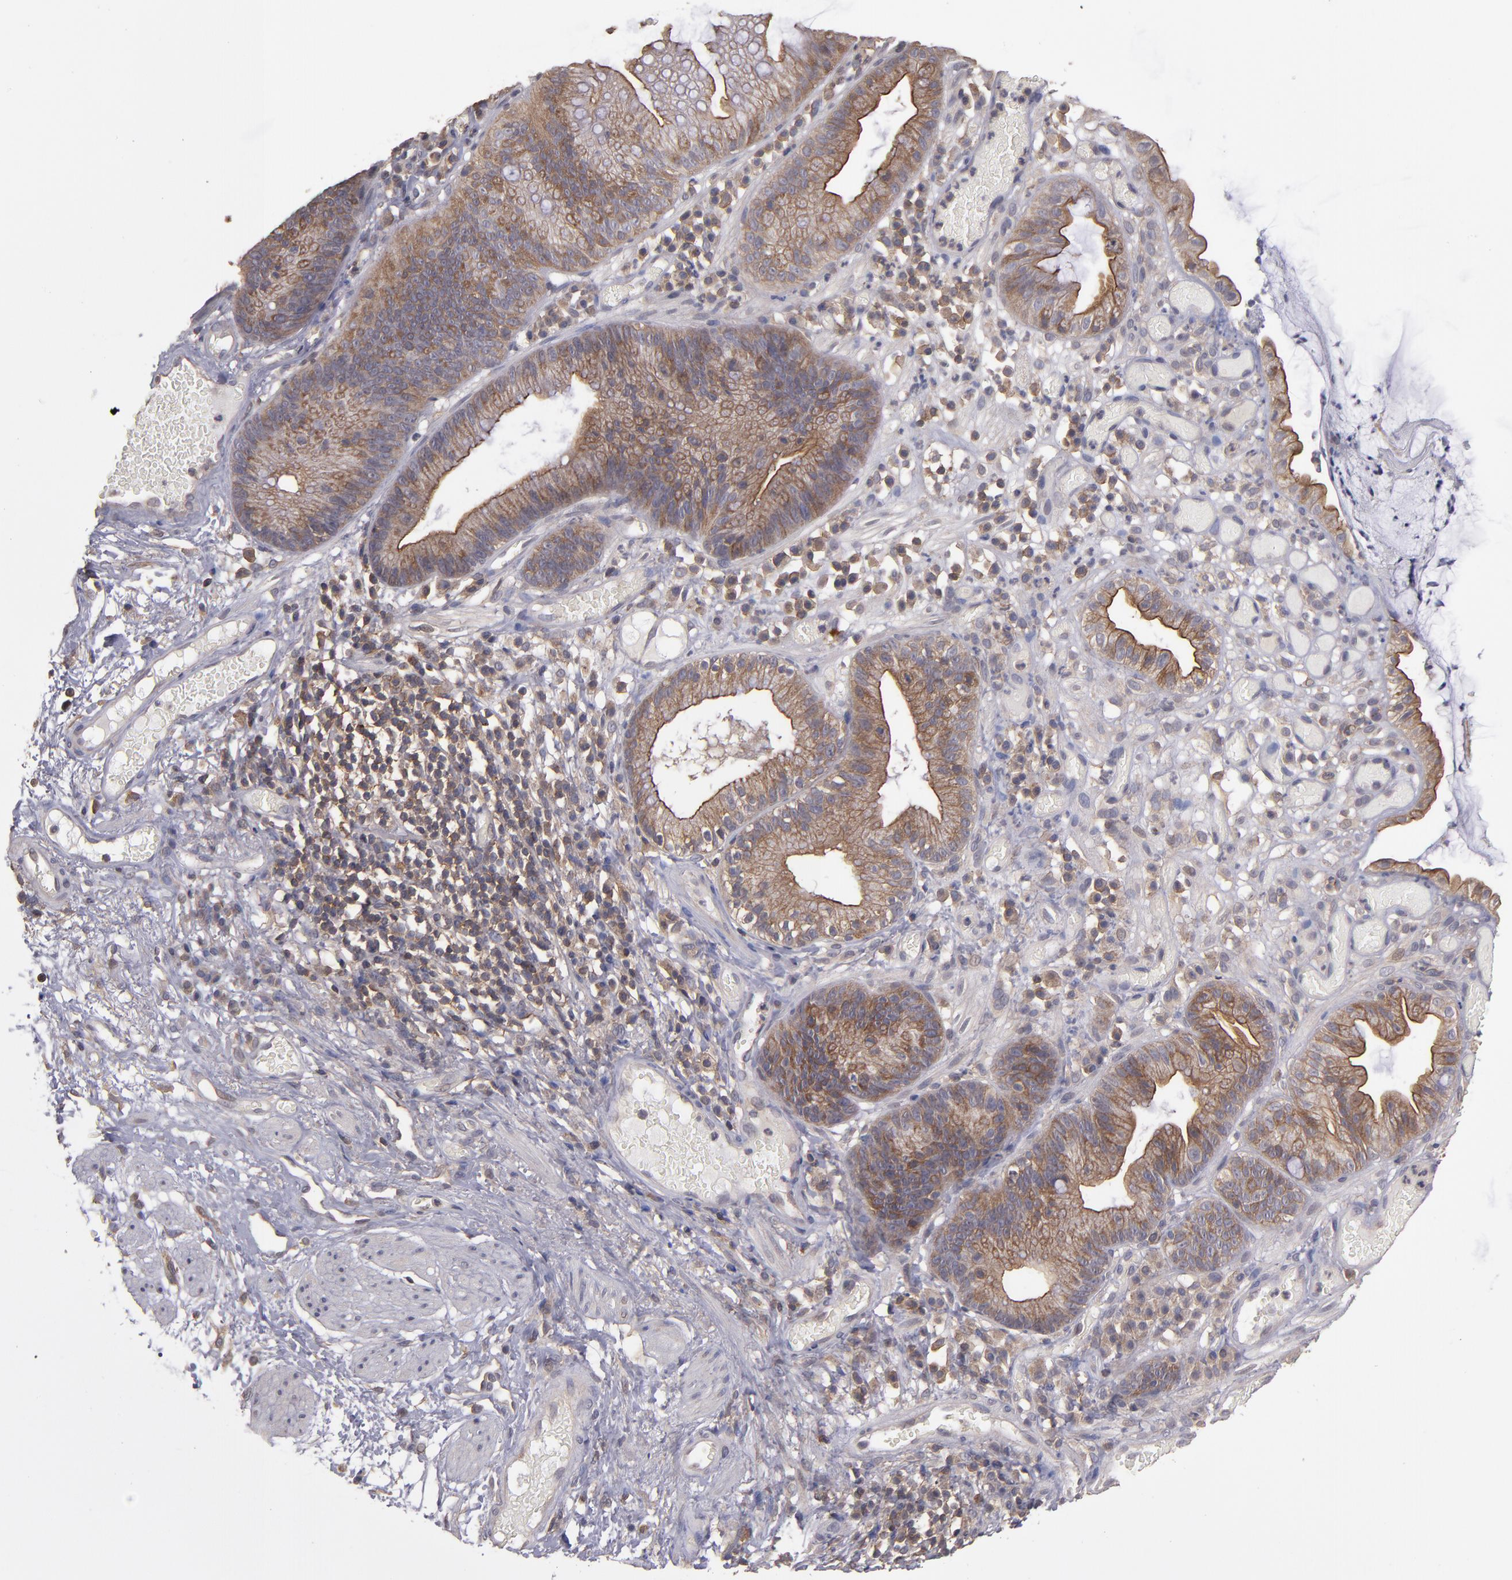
{"staining": {"intensity": "strong", "quantity": ">75%", "location": "cytoplasmic/membranous"}, "tissue": "skin", "cell_type": "Epidermal cells", "image_type": "normal", "snomed": [{"axis": "morphology", "description": "Normal tissue, NOS"}, {"axis": "morphology", "description": "Hemorrhoids"}, {"axis": "morphology", "description": "Inflammation, NOS"}, {"axis": "topography", "description": "Anal"}], "caption": "Immunohistochemical staining of unremarkable skin exhibits high levels of strong cytoplasmic/membranous positivity in about >75% of epidermal cells.", "gene": "NF2", "patient": {"sex": "male", "age": 60}}